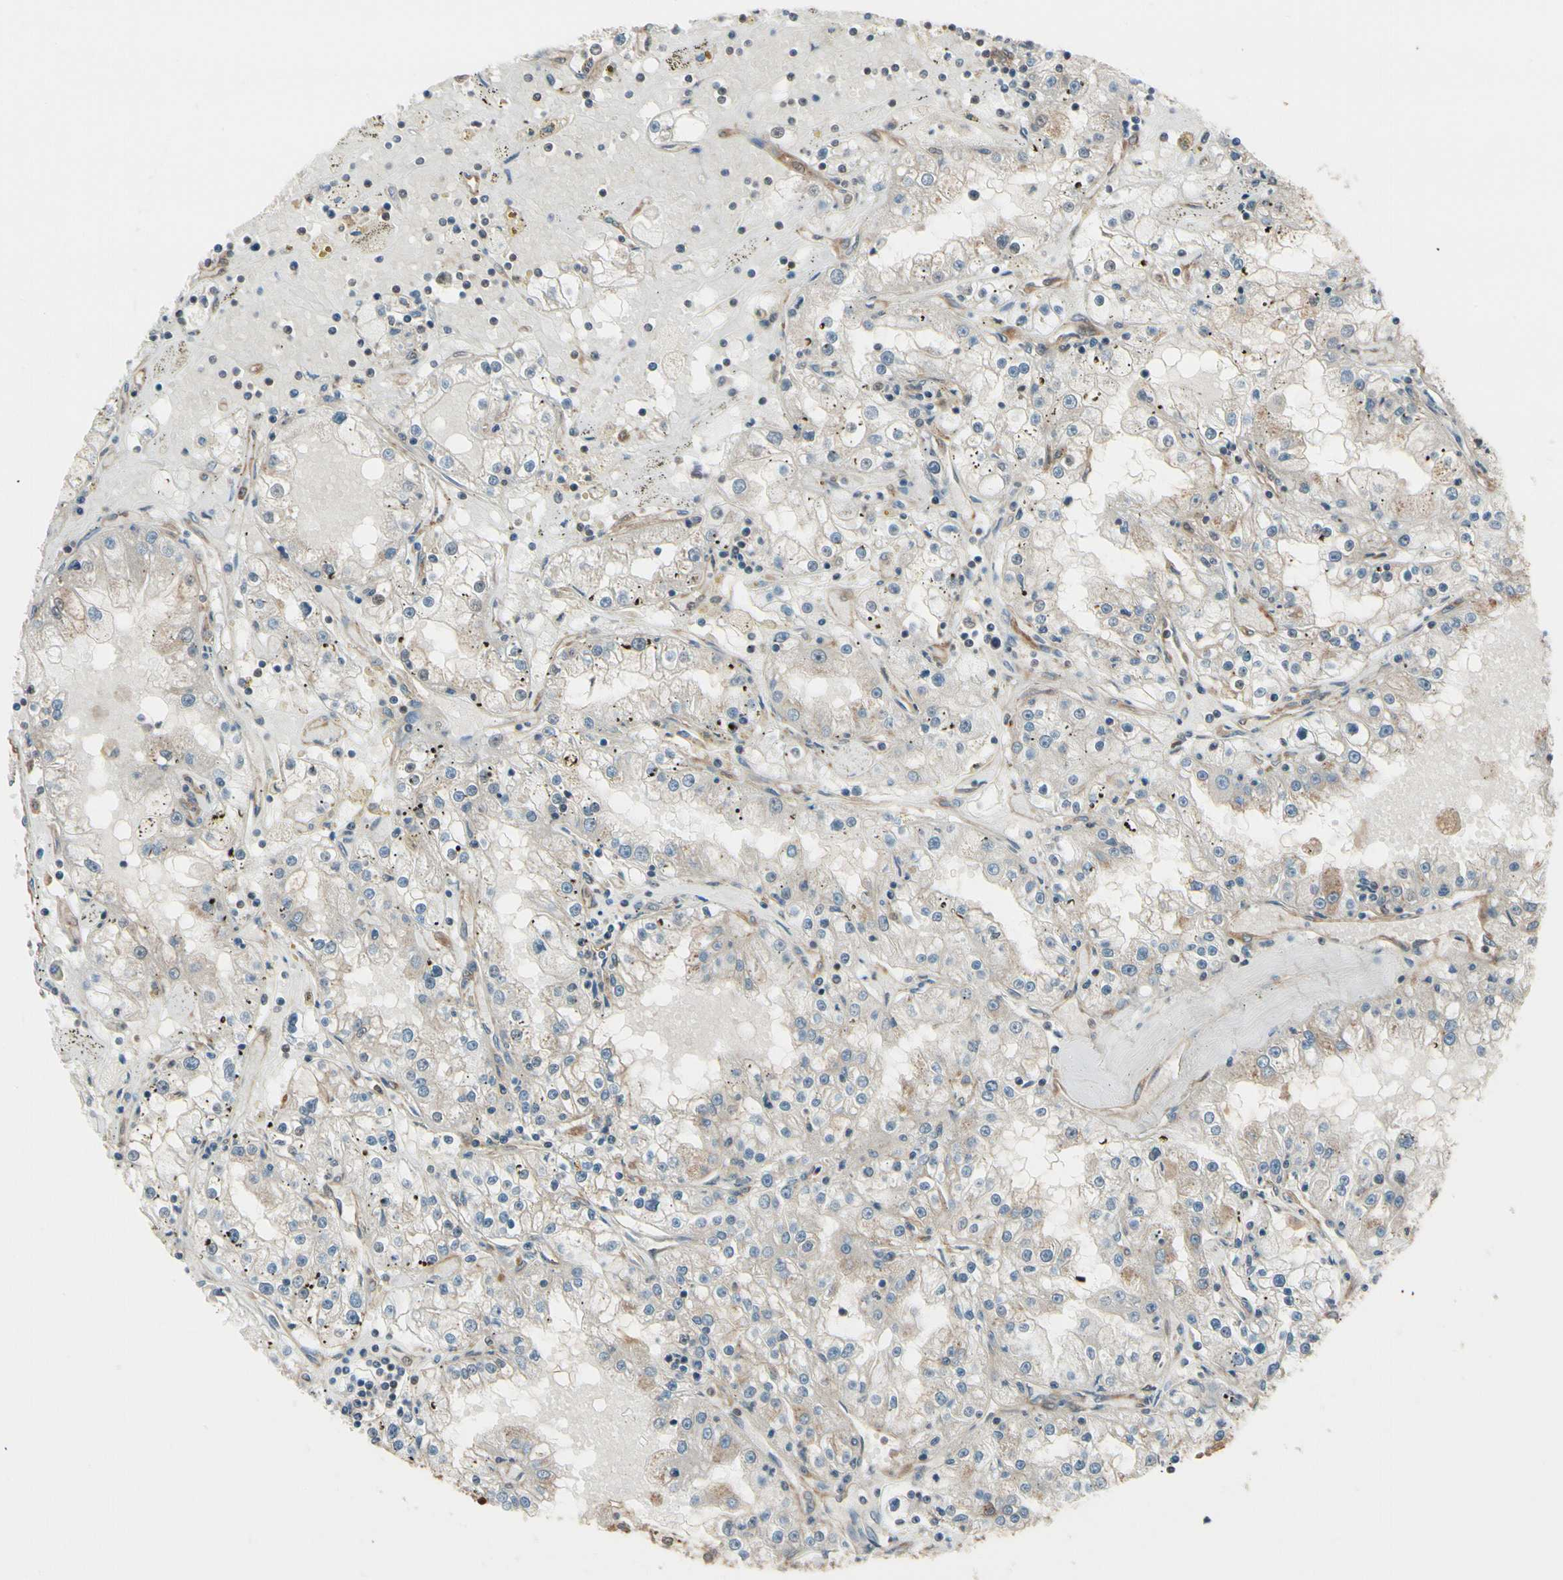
{"staining": {"intensity": "weak", "quantity": "<25%", "location": "cytoplasmic/membranous"}, "tissue": "renal cancer", "cell_type": "Tumor cells", "image_type": "cancer", "snomed": [{"axis": "morphology", "description": "Adenocarcinoma, NOS"}, {"axis": "topography", "description": "Kidney"}], "caption": "Renal adenocarcinoma was stained to show a protein in brown. There is no significant expression in tumor cells.", "gene": "EPS15", "patient": {"sex": "male", "age": 56}}